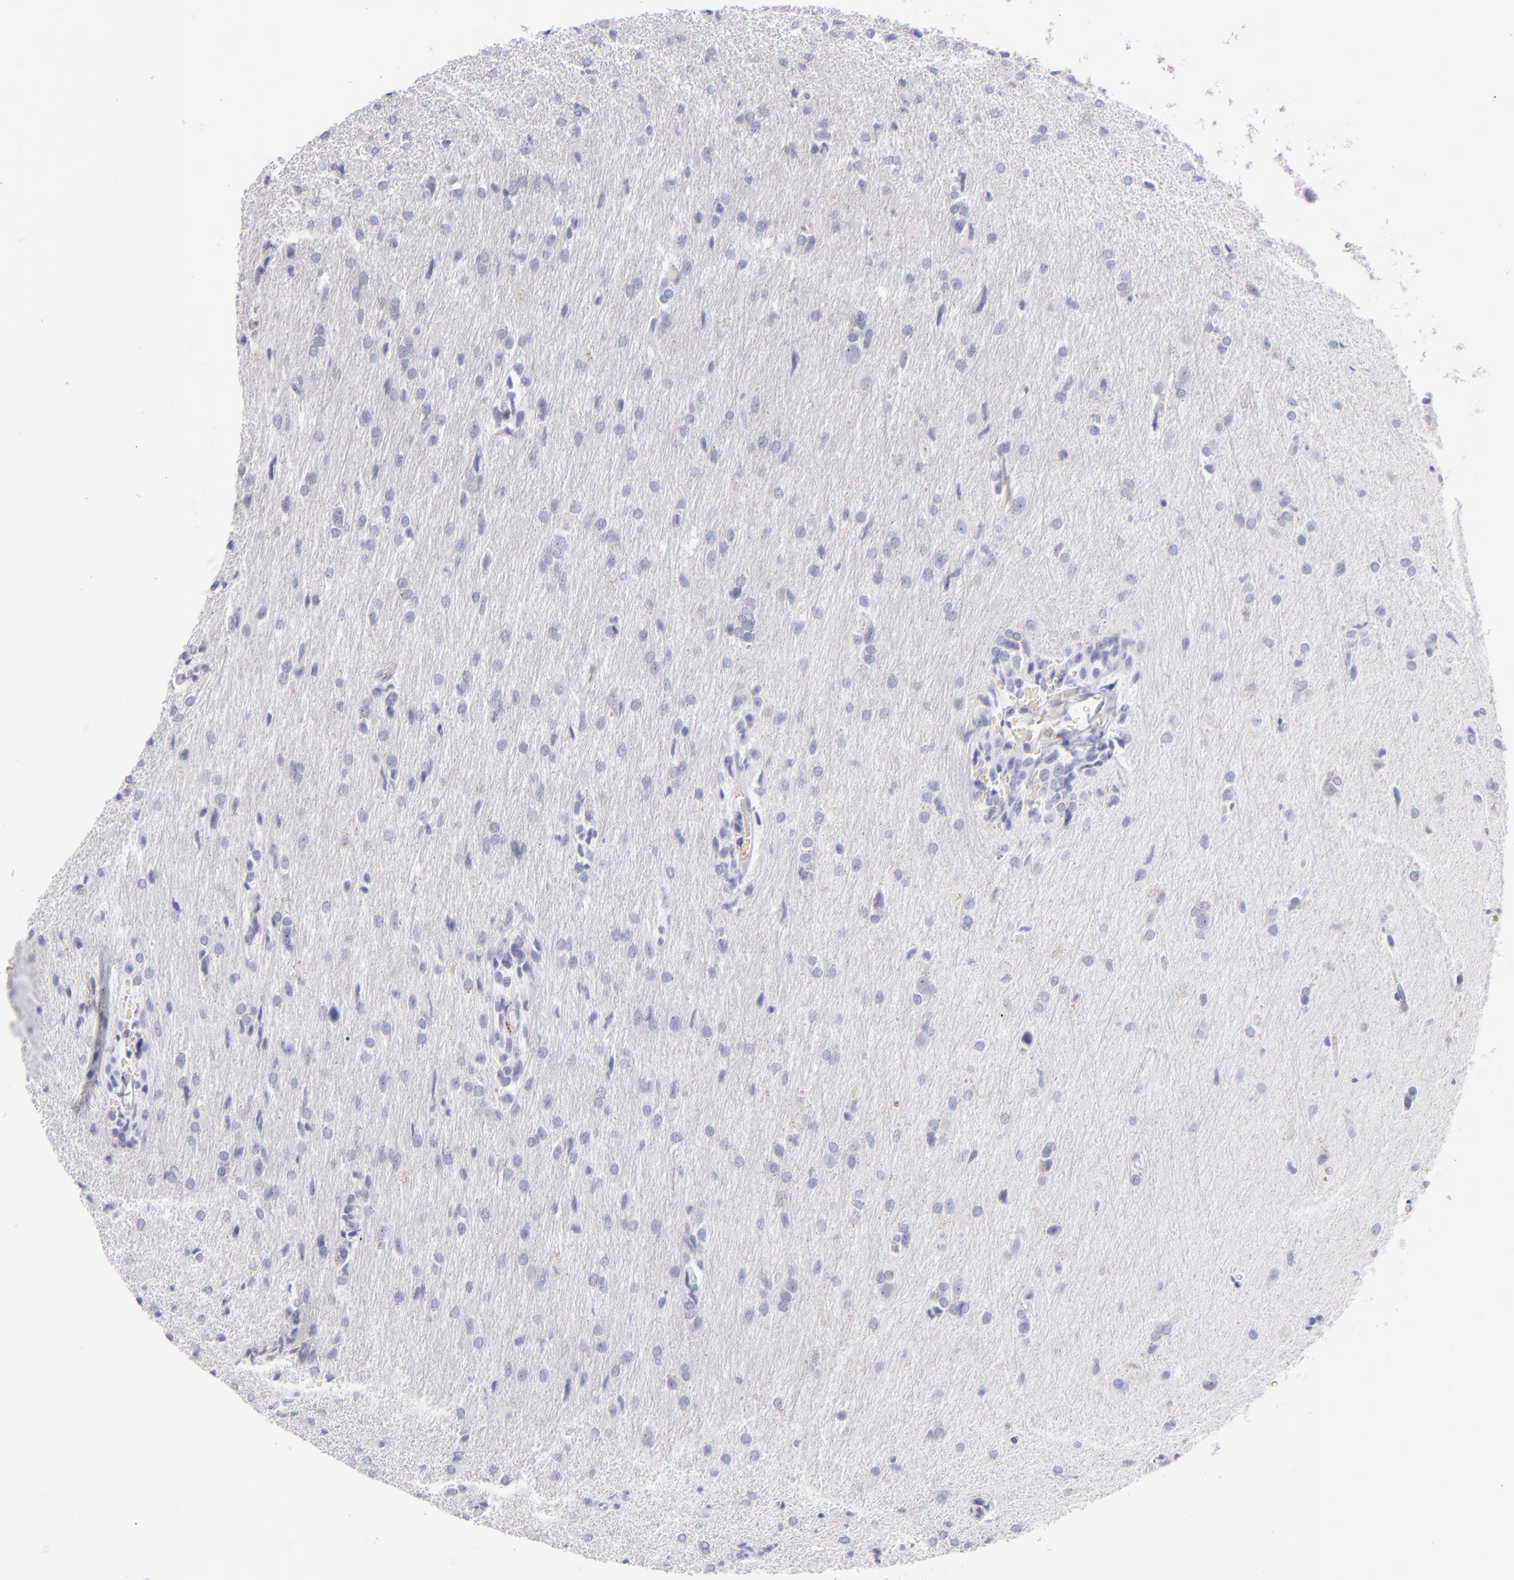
{"staining": {"intensity": "negative", "quantity": "none", "location": "none"}, "tissue": "glioma", "cell_type": "Tumor cells", "image_type": "cancer", "snomed": [{"axis": "morphology", "description": "Glioma, malignant, High grade"}, {"axis": "topography", "description": "Brain"}], "caption": "This is an immunohistochemistry (IHC) histopathology image of glioma. There is no expression in tumor cells.", "gene": "FABP1", "patient": {"sex": "male", "age": 68}}